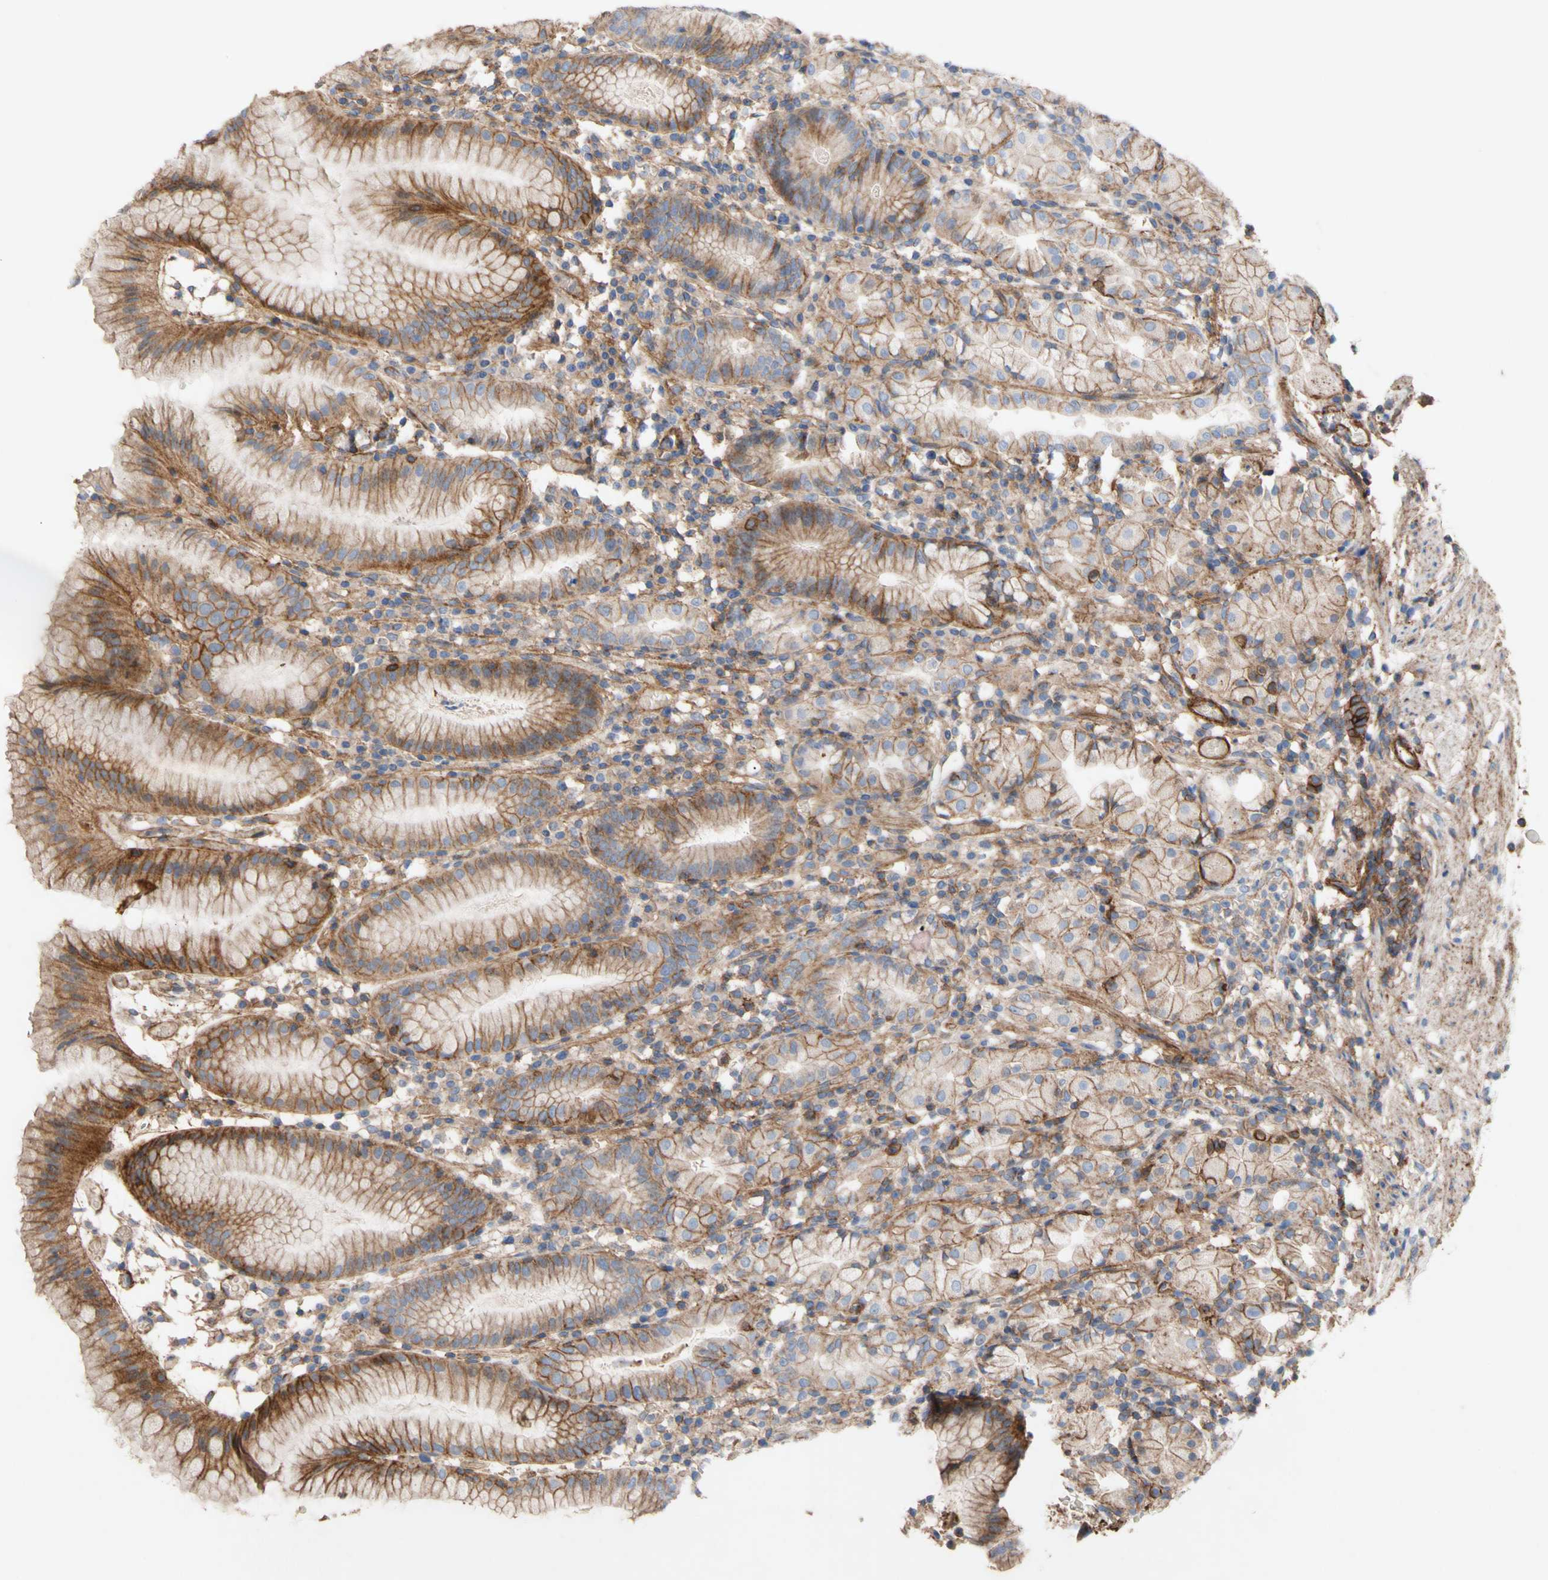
{"staining": {"intensity": "strong", "quantity": "25%-75%", "location": "cytoplasmic/membranous"}, "tissue": "stomach", "cell_type": "Glandular cells", "image_type": "normal", "snomed": [{"axis": "morphology", "description": "Normal tissue, NOS"}, {"axis": "topography", "description": "Stomach"}, {"axis": "topography", "description": "Stomach, lower"}], "caption": "Approximately 25%-75% of glandular cells in normal stomach reveal strong cytoplasmic/membranous protein staining as visualized by brown immunohistochemical staining.", "gene": "ATP2A3", "patient": {"sex": "female", "age": 75}}